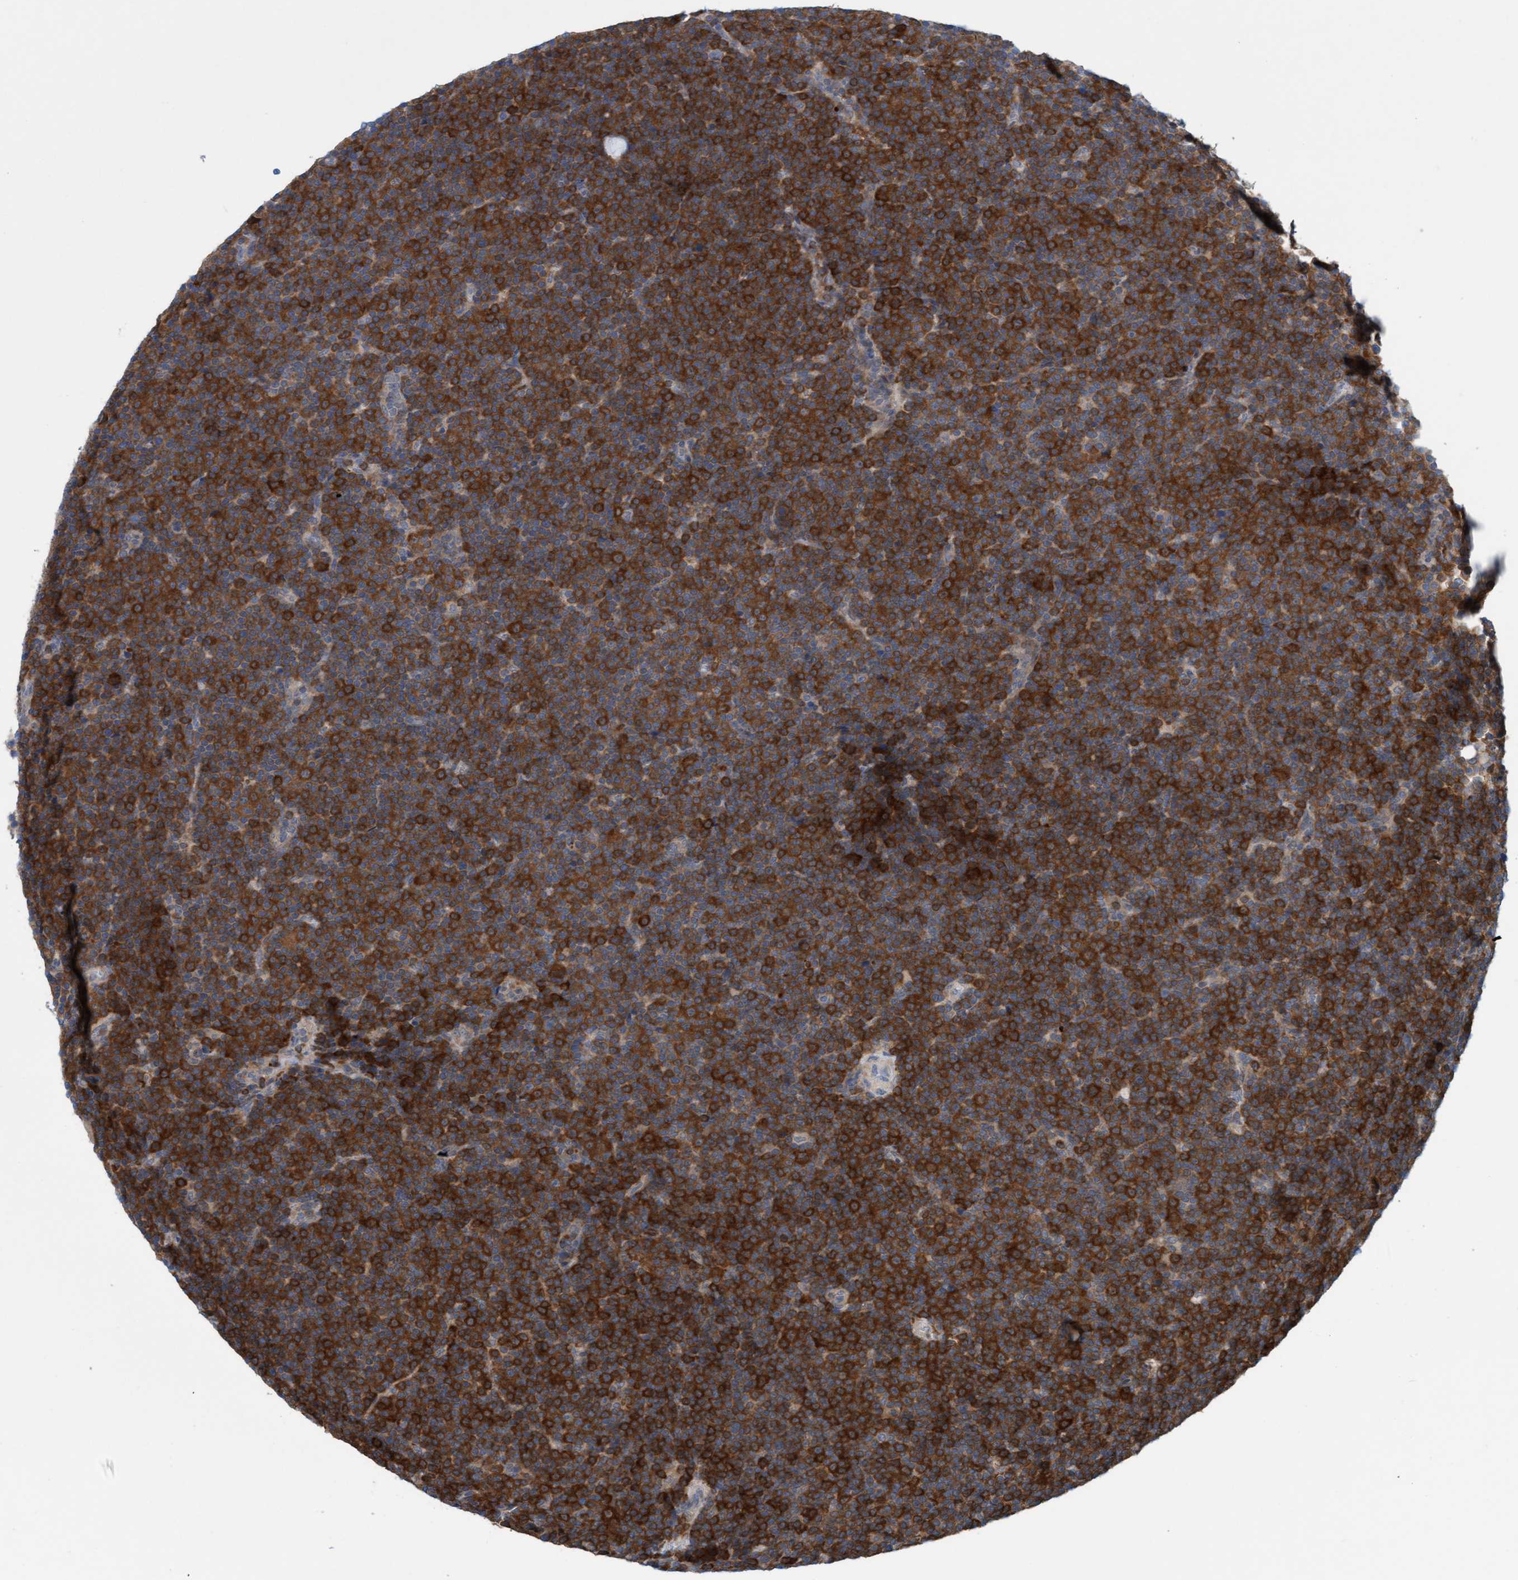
{"staining": {"intensity": "strong", "quantity": ">75%", "location": "cytoplasmic/membranous"}, "tissue": "lymphoma", "cell_type": "Tumor cells", "image_type": "cancer", "snomed": [{"axis": "morphology", "description": "Malignant lymphoma, non-Hodgkin's type, Low grade"}, {"axis": "topography", "description": "Lymph node"}], "caption": "A histopathology image showing strong cytoplasmic/membranous positivity in approximately >75% of tumor cells in low-grade malignant lymphoma, non-Hodgkin's type, as visualized by brown immunohistochemical staining.", "gene": "KLHL25", "patient": {"sex": "female", "age": 67}}